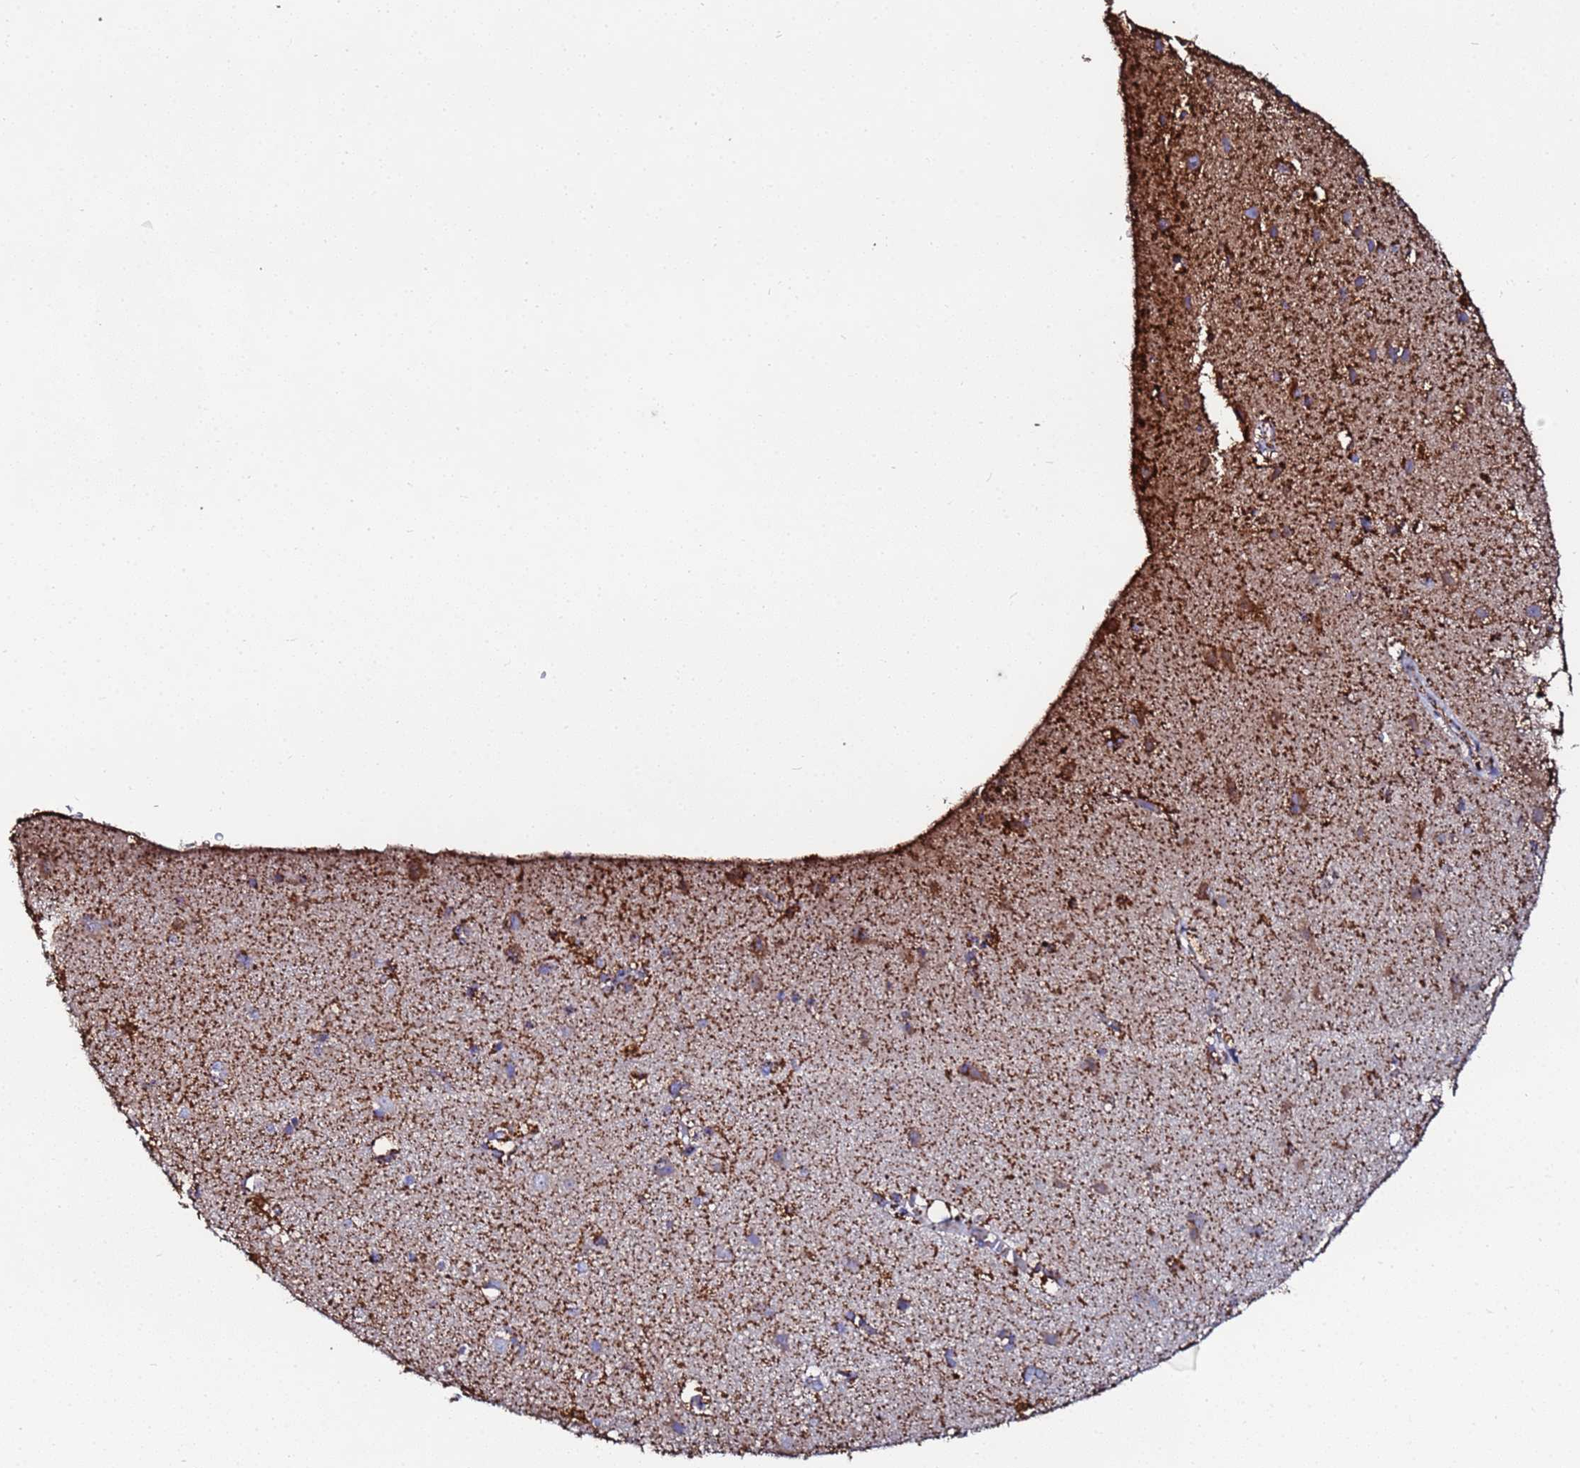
{"staining": {"intensity": "strong", "quantity": ">75%", "location": "cytoplasmic/membranous"}, "tissue": "cerebral cortex", "cell_type": "Endothelial cells", "image_type": "normal", "snomed": [{"axis": "morphology", "description": "Normal tissue, NOS"}, {"axis": "topography", "description": "Cerebral cortex"}], "caption": "High-magnification brightfield microscopy of normal cerebral cortex stained with DAB (brown) and counterstained with hematoxylin (blue). endothelial cells exhibit strong cytoplasmic/membranous positivity is present in about>75% of cells.", "gene": "GLUD1", "patient": {"sex": "male", "age": 54}}